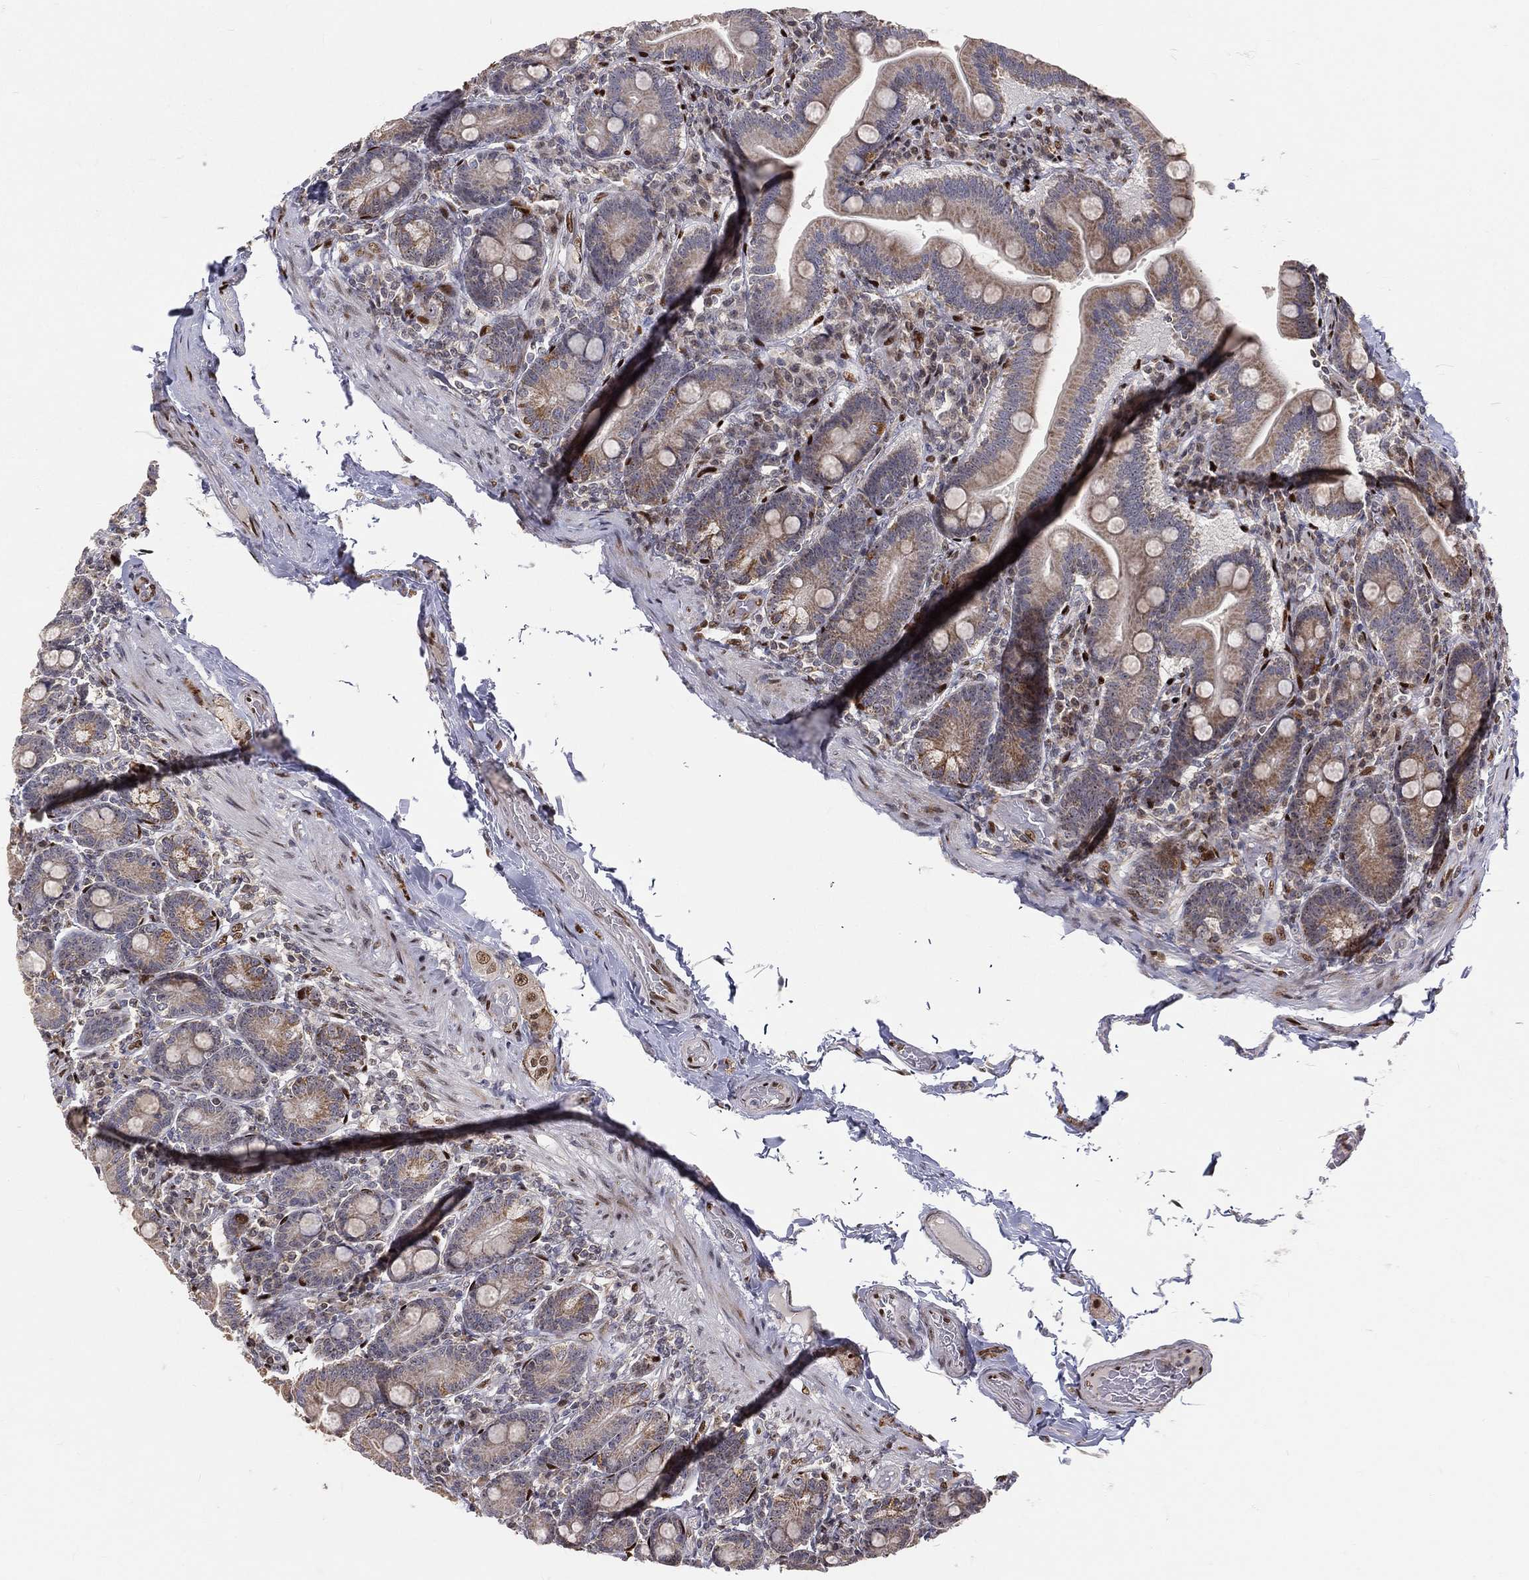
{"staining": {"intensity": "moderate", "quantity": "<25%", "location": "cytoplasmic/membranous"}, "tissue": "small intestine", "cell_type": "Glandular cells", "image_type": "normal", "snomed": [{"axis": "morphology", "description": "Normal tissue, NOS"}, {"axis": "topography", "description": "Small intestine"}], "caption": "Protein analysis of normal small intestine displays moderate cytoplasmic/membranous staining in approximately <25% of glandular cells. (DAB = brown stain, brightfield microscopy at high magnification).", "gene": "ZEB1", "patient": {"sex": "male", "age": 66}}